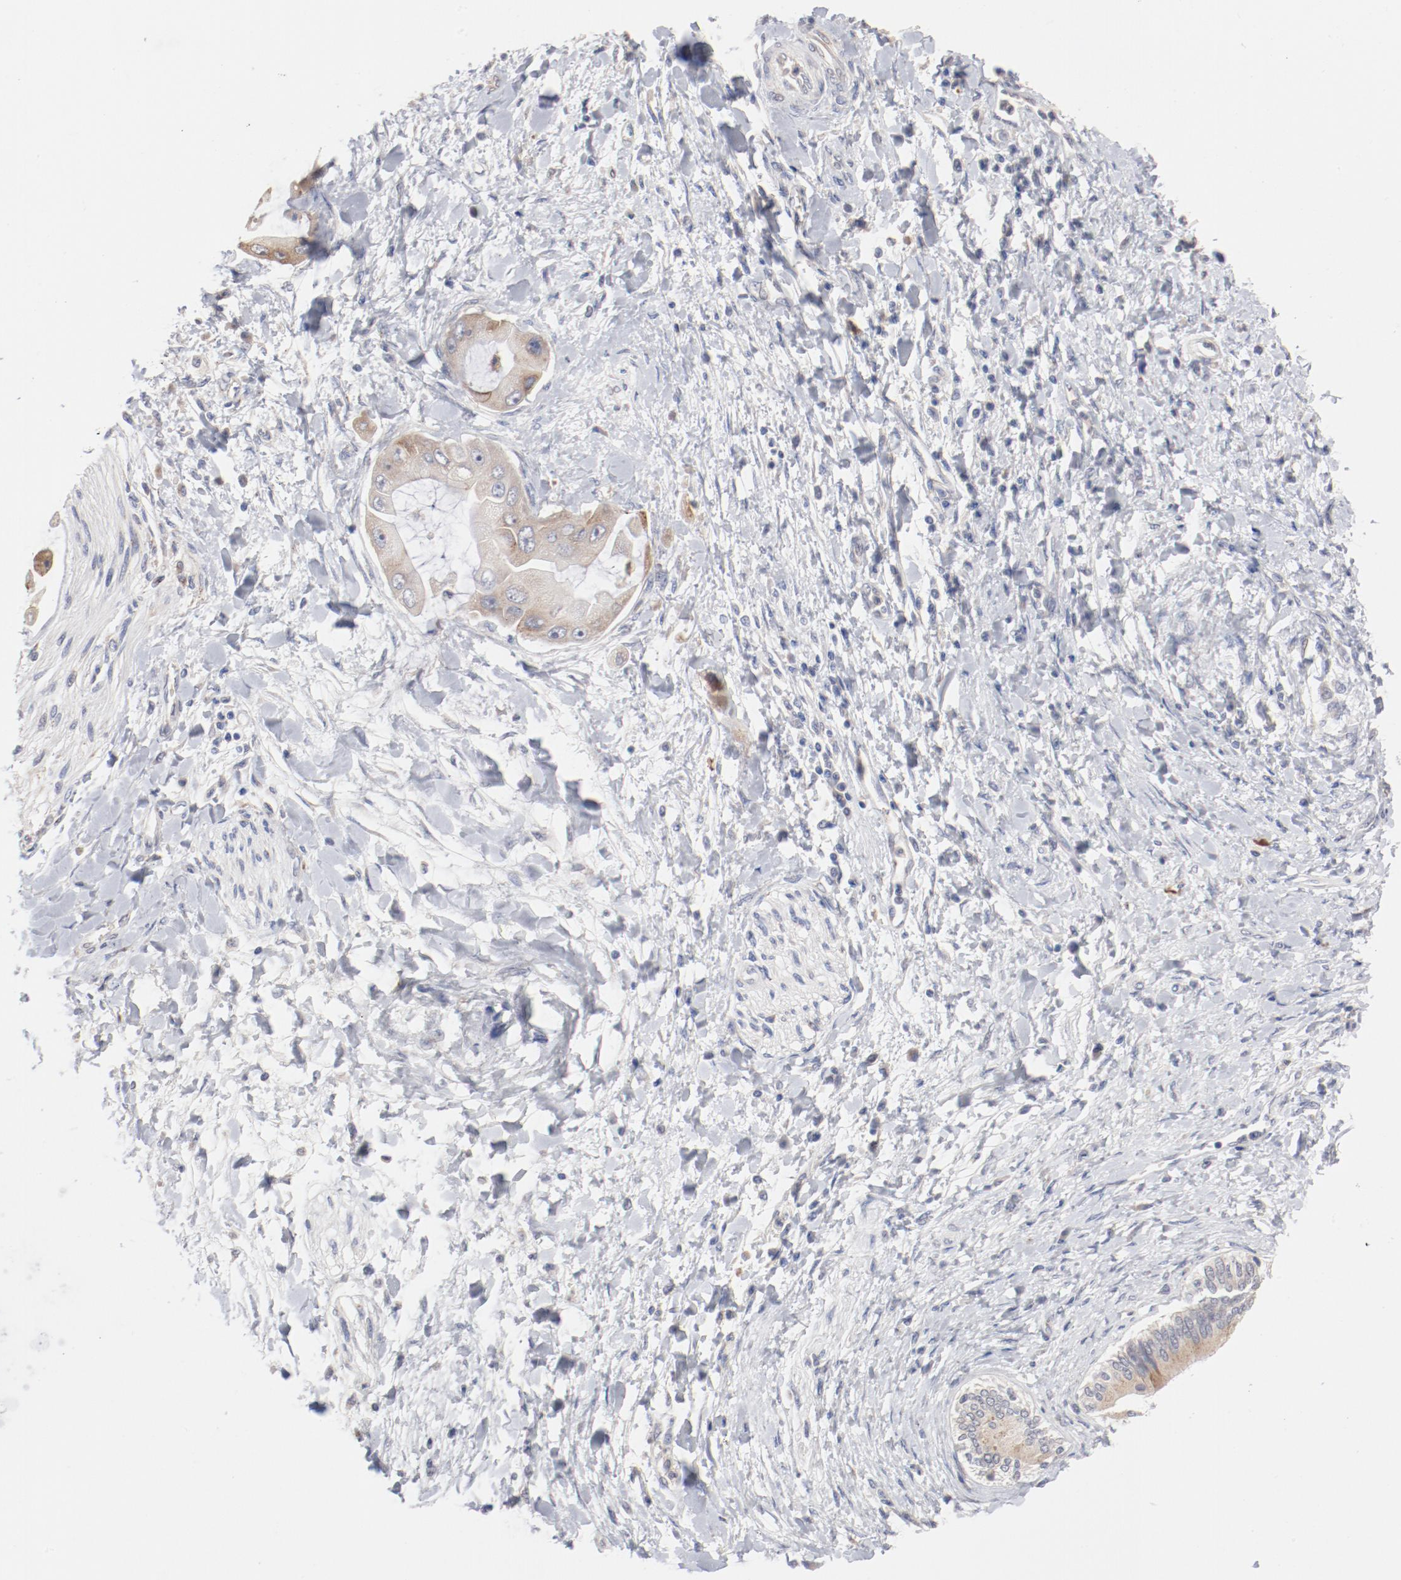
{"staining": {"intensity": "negative", "quantity": "none", "location": "none"}, "tissue": "adipose tissue", "cell_type": "Adipocytes", "image_type": "normal", "snomed": [{"axis": "morphology", "description": "Normal tissue, NOS"}, {"axis": "morphology", "description": "Cholangiocarcinoma"}, {"axis": "topography", "description": "Liver"}, {"axis": "topography", "description": "Peripheral nerve tissue"}], "caption": "Immunohistochemistry (IHC) histopathology image of normal adipose tissue stained for a protein (brown), which demonstrates no staining in adipocytes.", "gene": "AK7", "patient": {"sex": "male", "age": 50}}